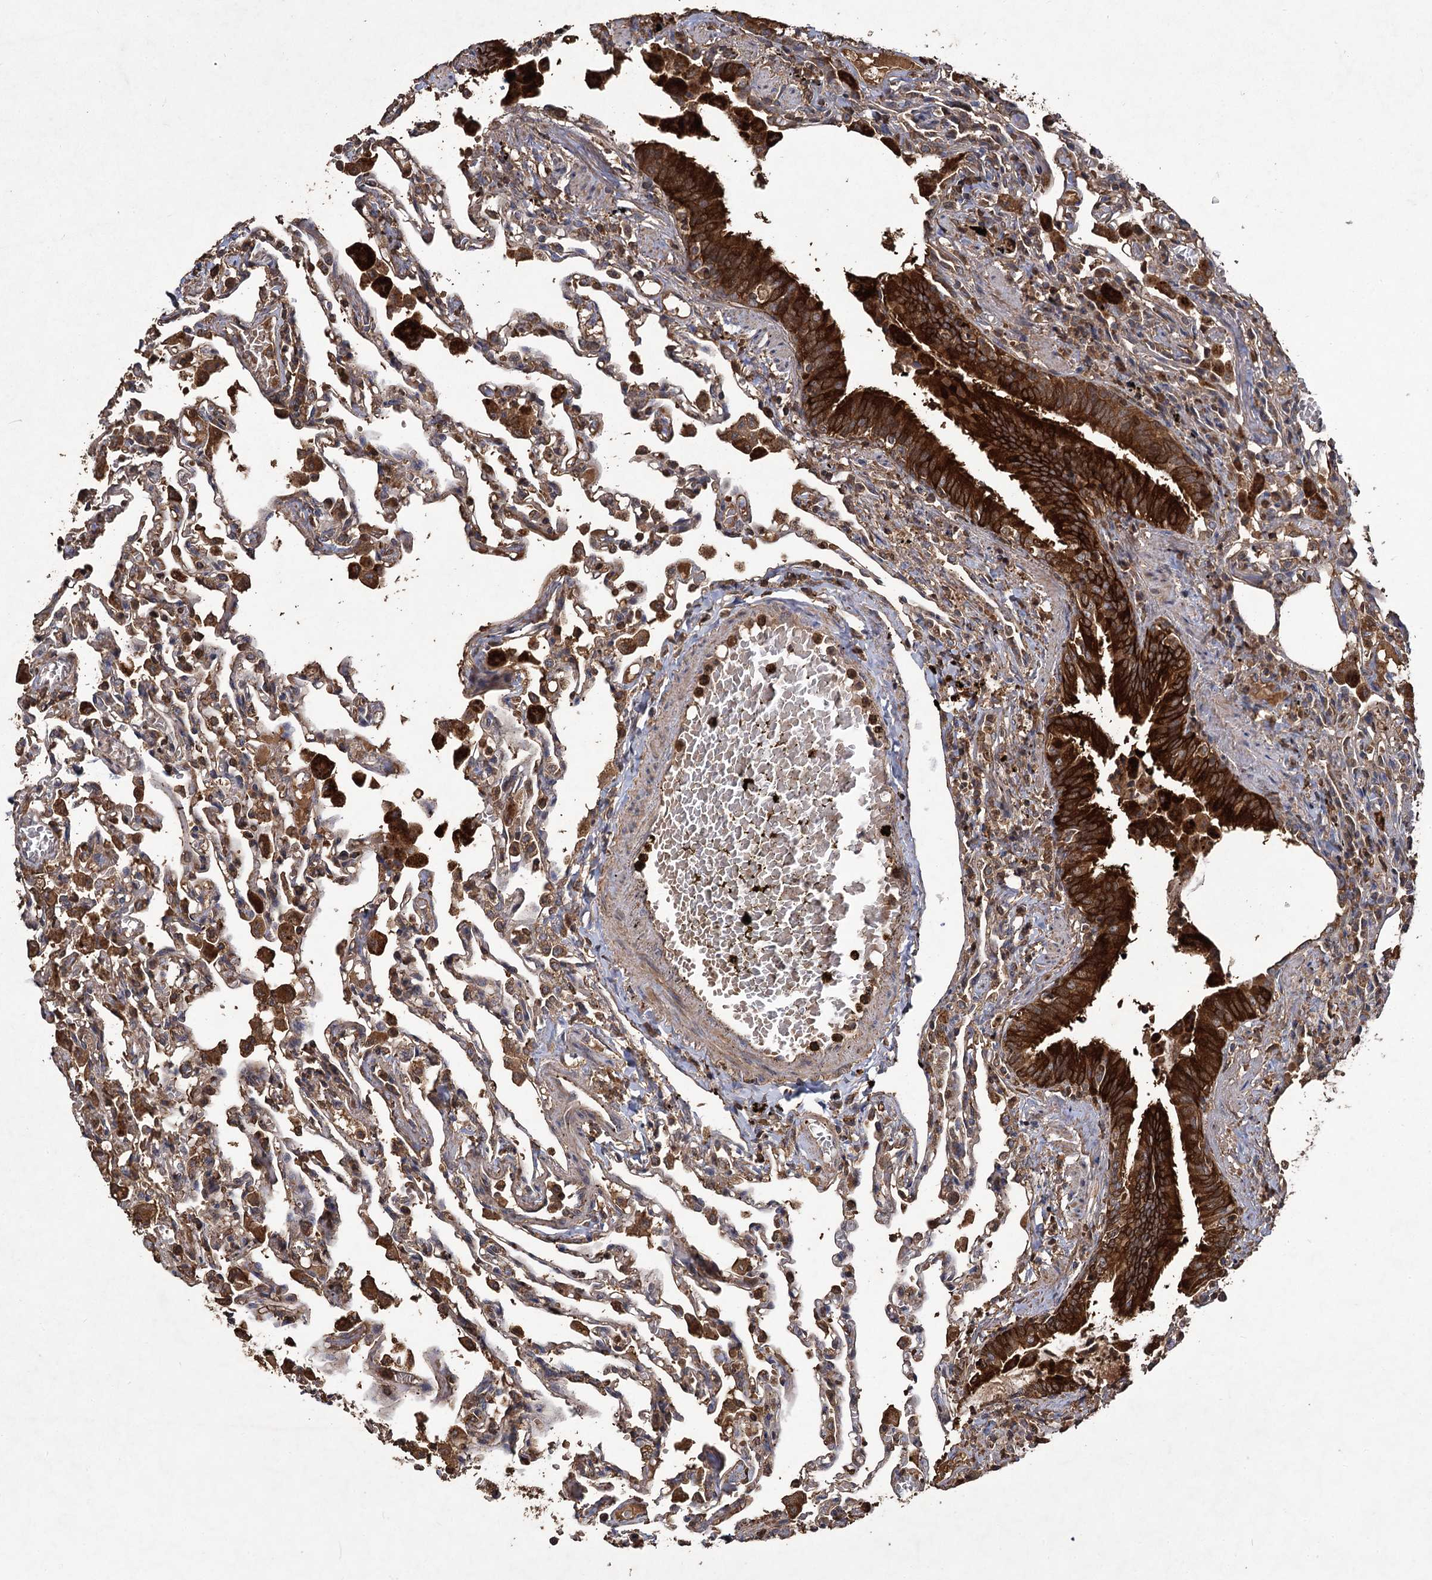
{"staining": {"intensity": "moderate", "quantity": ">75%", "location": "cytoplasmic/membranous"}, "tissue": "lung", "cell_type": "Alveolar cells", "image_type": "normal", "snomed": [{"axis": "morphology", "description": "Normal tissue, NOS"}, {"axis": "topography", "description": "Bronchus"}, {"axis": "topography", "description": "Lung"}], "caption": "Immunohistochemical staining of normal lung displays moderate cytoplasmic/membranous protein staining in approximately >75% of alveolar cells. Immunohistochemistry (ihc) stains the protein of interest in brown and the nuclei are stained blue.", "gene": "GCLC", "patient": {"sex": "female", "age": 49}}